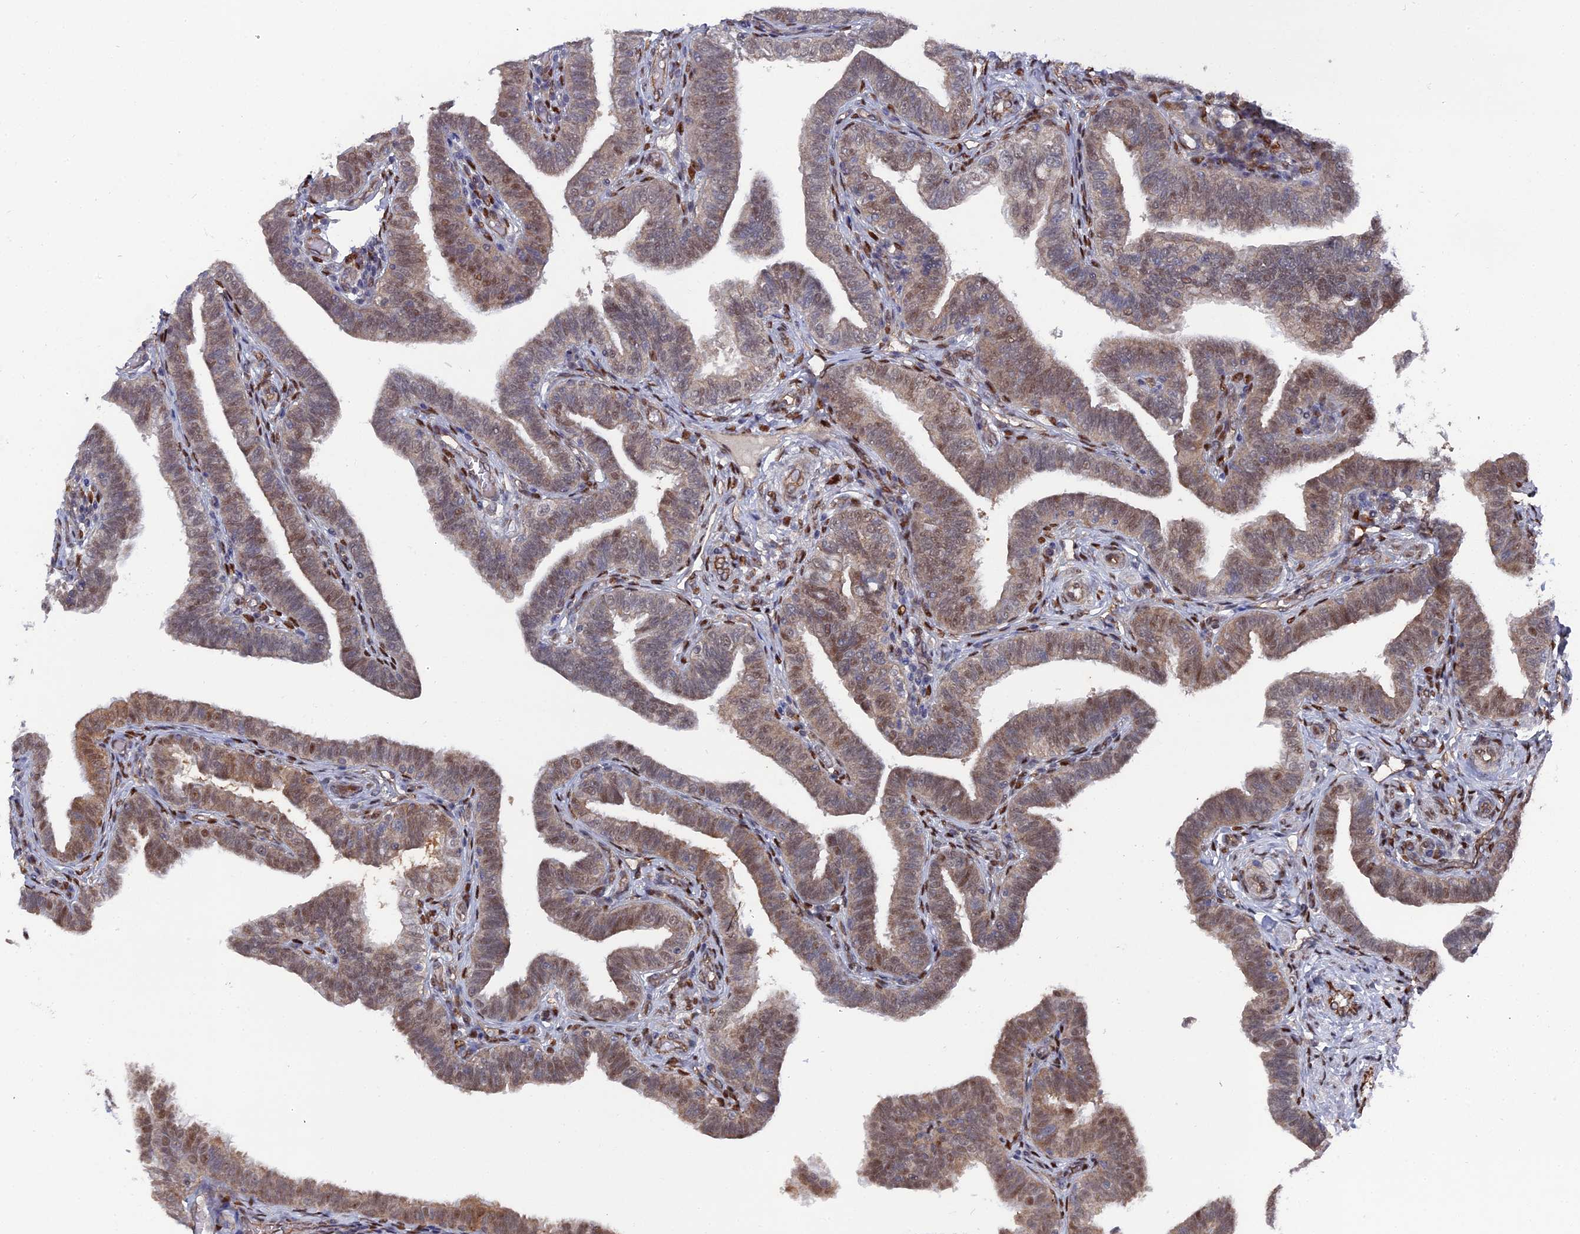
{"staining": {"intensity": "moderate", "quantity": "25%-75%", "location": "cytoplasmic/membranous,nuclear"}, "tissue": "fallopian tube", "cell_type": "Glandular cells", "image_type": "normal", "snomed": [{"axis": "morphology", "description": "Normal tissue, NOS"}, {"axis": "topography", "description": "Fallopian tube"}], "caption": "An IHC photomicrograph of benign tissue is shown. Protein staining in brown shows moderate cytoplasmic/membranous,nuclear positivity in fallopian tube within glandular cells.", "gene": "UNC5D", "patient": {"sex": "female", "age": 39}}